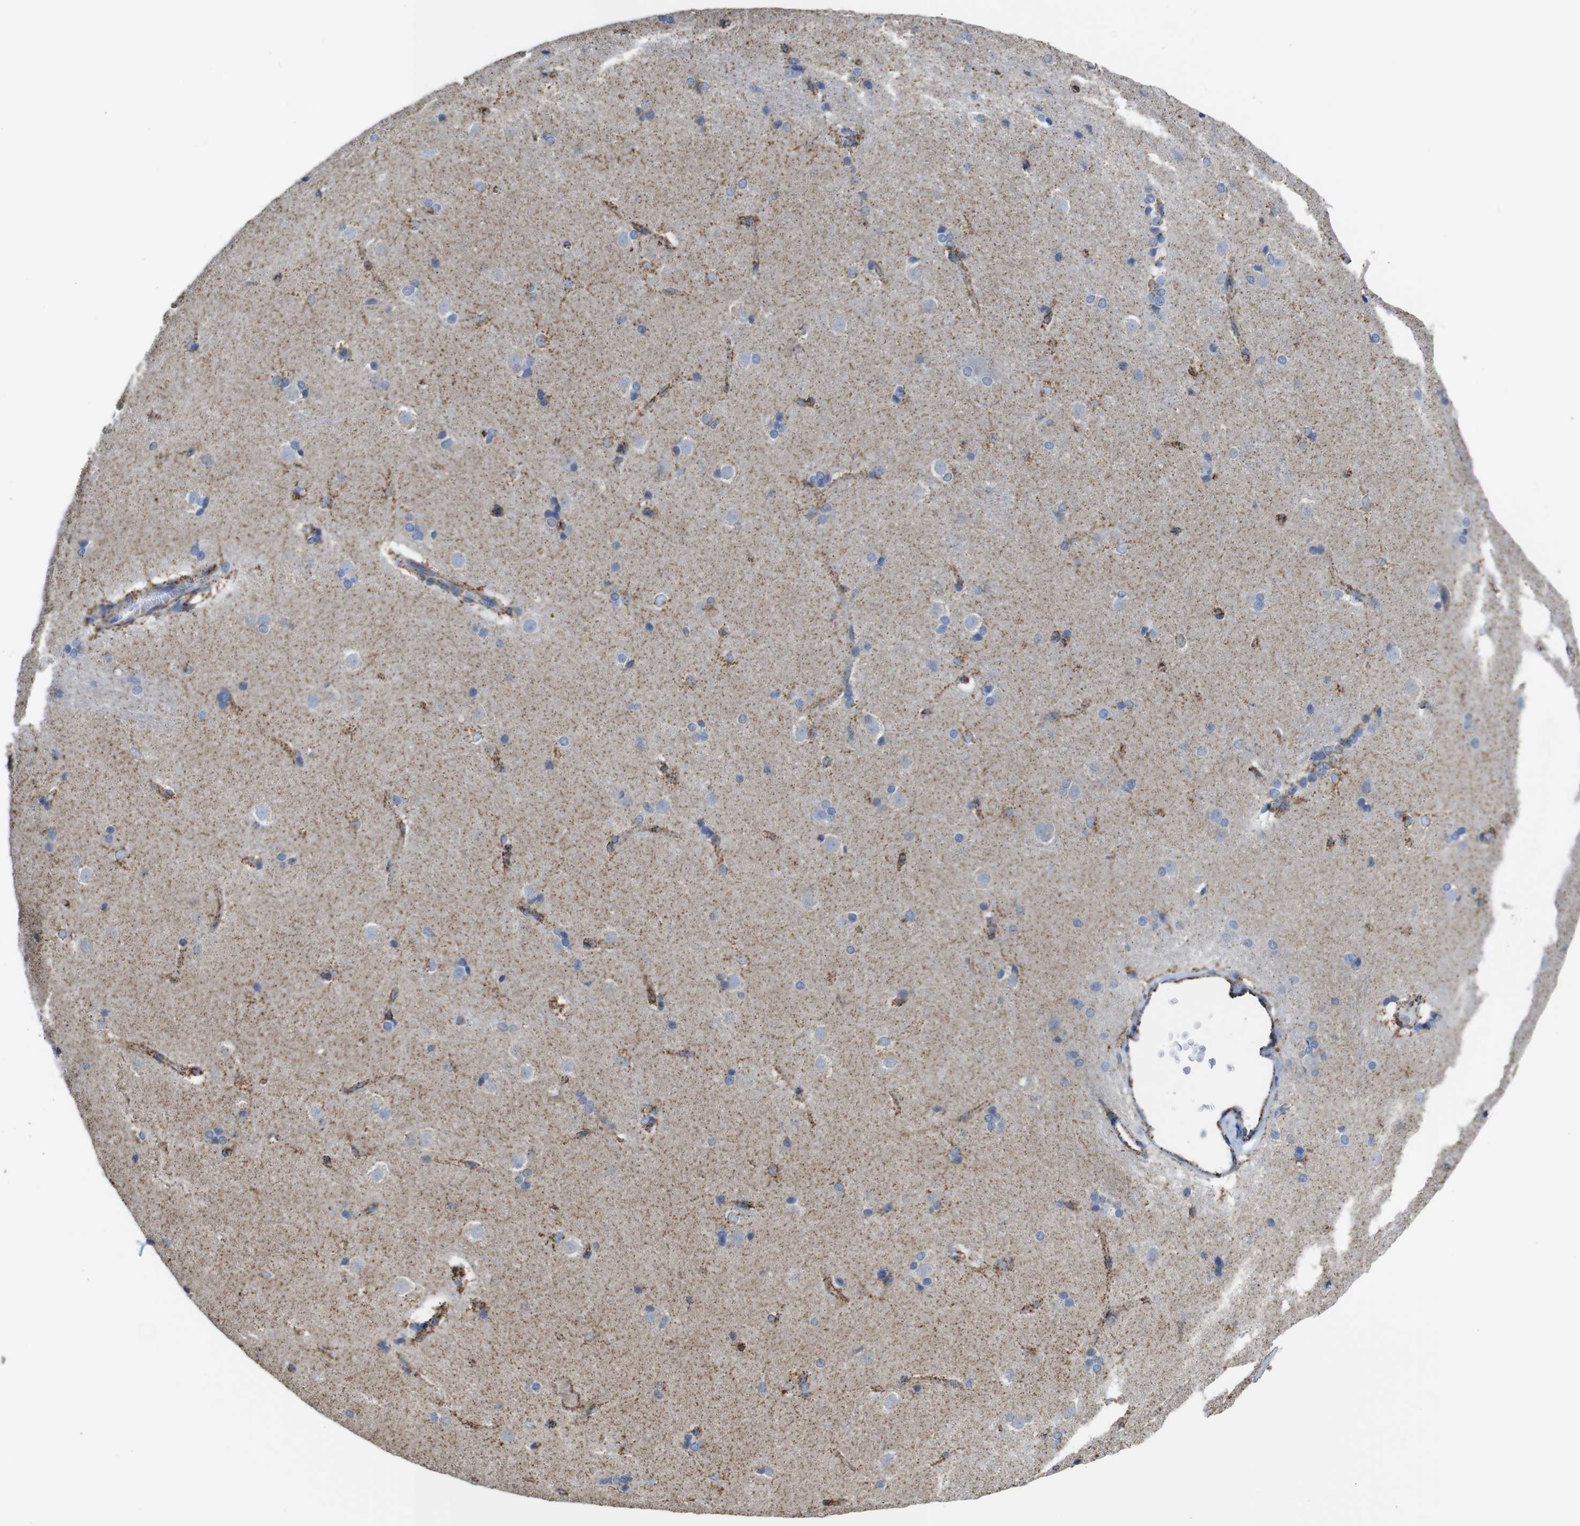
{"staining": {"intensity": "negative", "quantity": "none", "location": "none"}, "tissue": "caudate", "cell_type": "Glial cells", "image_type": "normal", "snomed": [{"axis": "morphology", "description": "Normal tissue, NOS"}, {"axis": "topography", "description": "Lateral ventricle wall"}], "caption": "Immunohistochemical staining of normal human caudate shows no significant expression in glial cells.", "gene": "MAOA", "patient": {"sex": "female", "age": 19}}